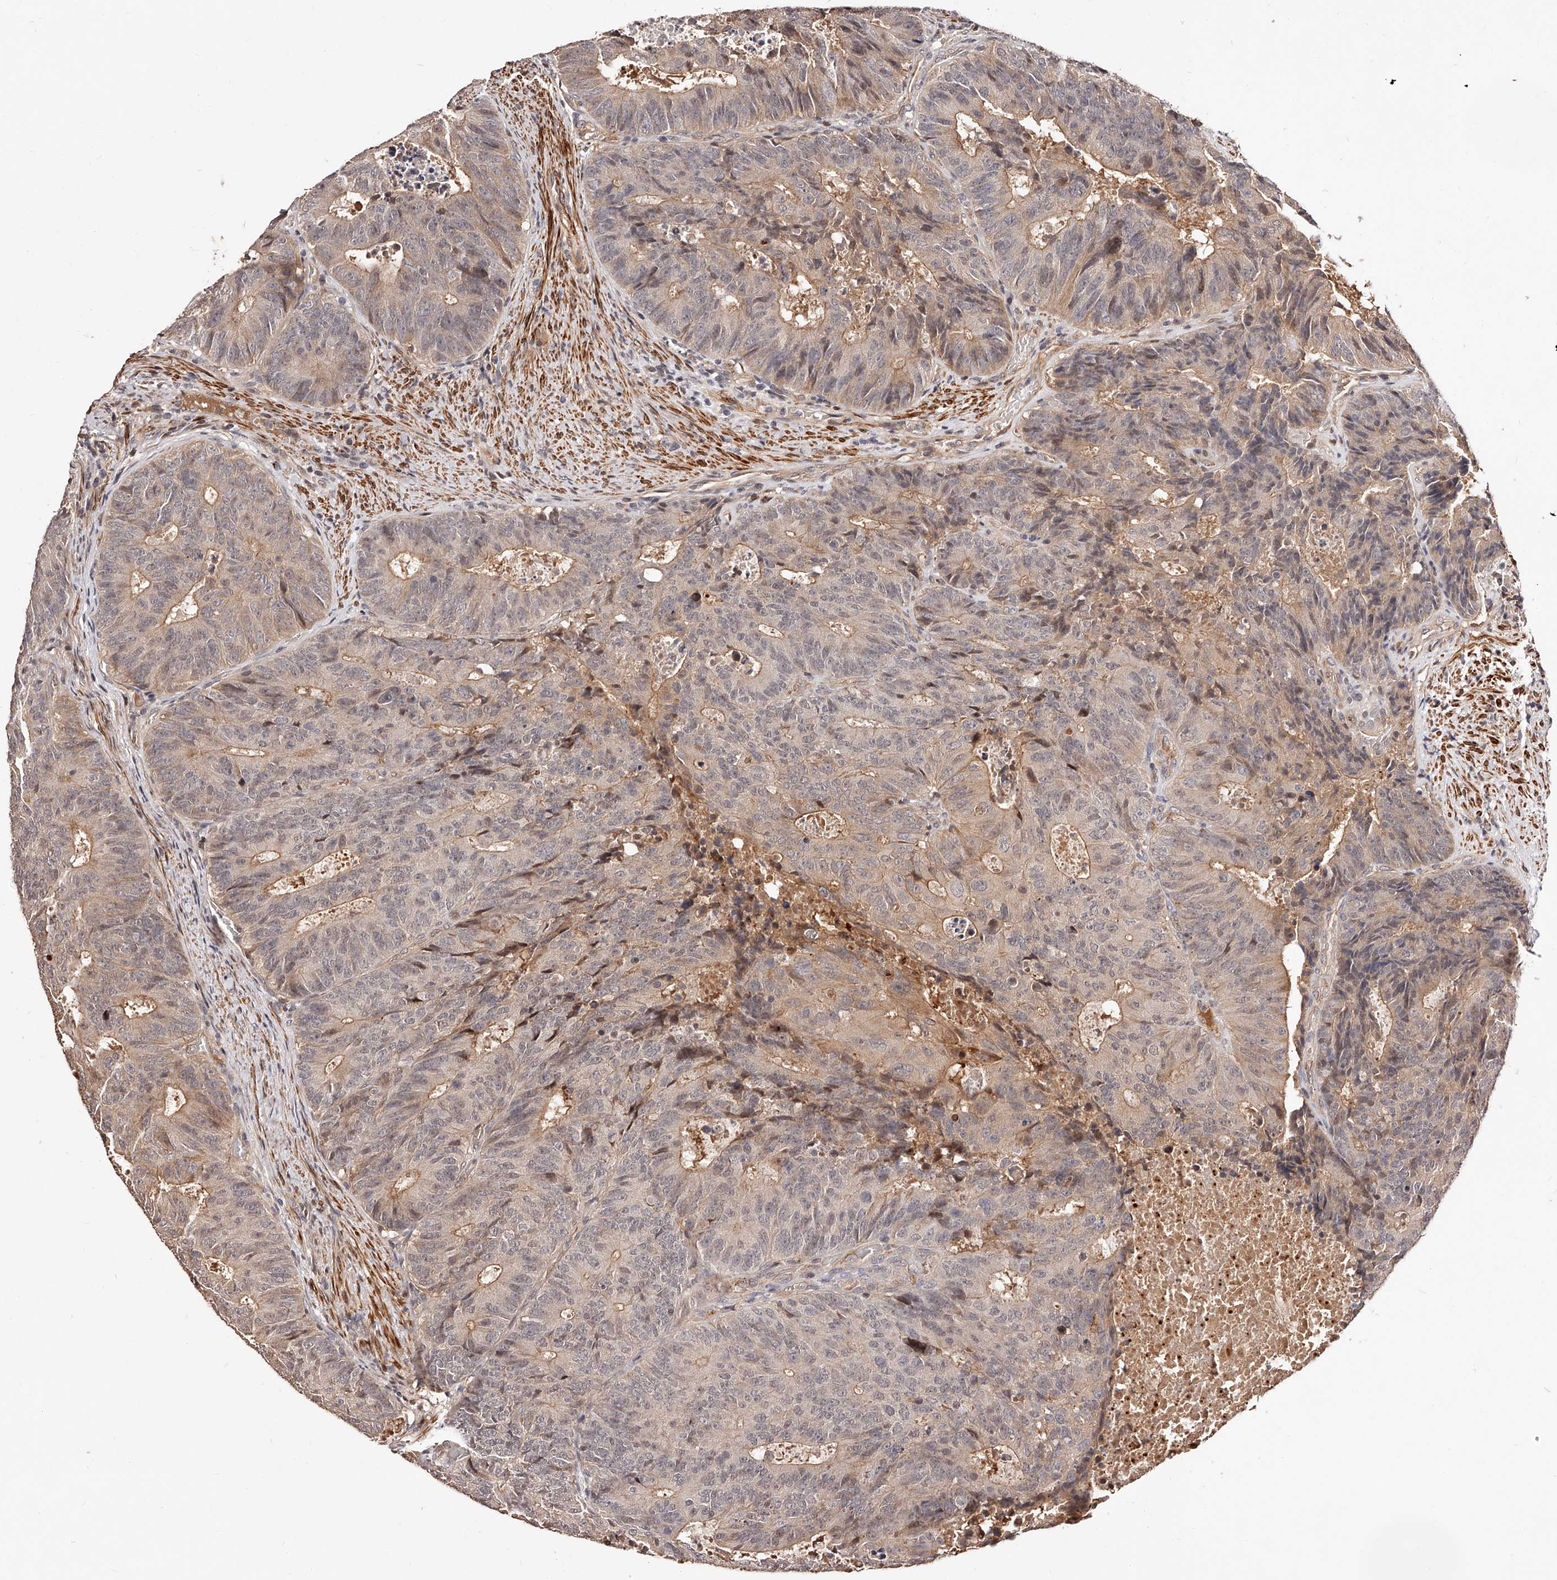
{"staining": {"intensity": "moderate", "quantity": "<25%", "location": "cytoplasmic/membranous"}, "tissue": "colorectal cancer", "cell_type": "Tumor cells", "image_type": "cancer", "snomed": [{"axis": "morphology", "description": "Adenocarcinoma, NOS"}, {"axis": "topography", "description": "Colon"}], "caption": "Immunohistochemical staining of human colorectal cancer (adenocarcinoma) exhibits low levels of moderate cytoplasmic/membranous expression in about <25% of tumor cells.", "gene": "CUL7", "patient": {"sex": "male", "age": 87}}